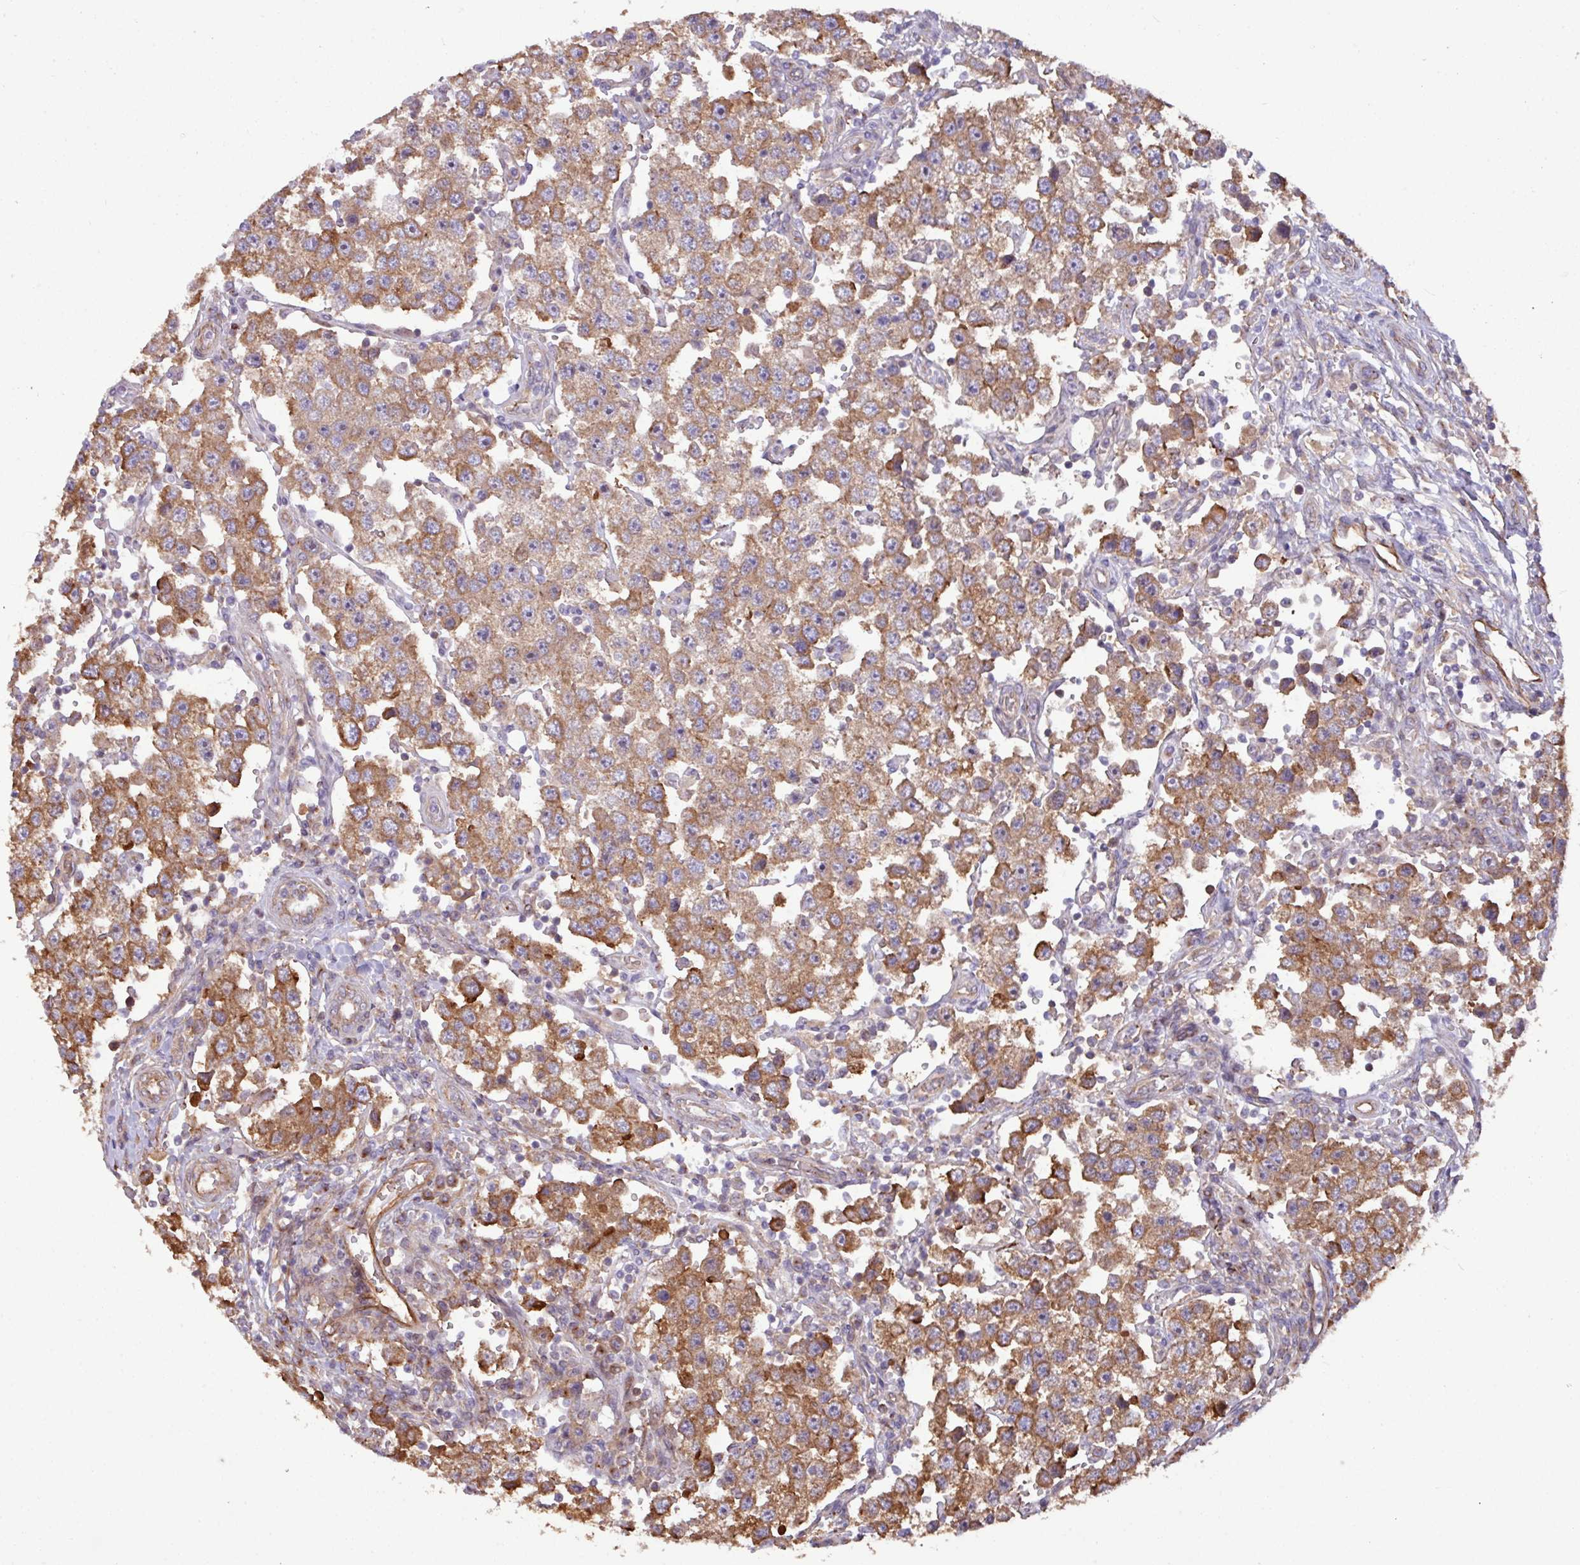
{"staining": {"intensity": "moderate", "quantity": ">75%", "location": "cytoplasmic/membranous"}, "tissue": "testis cancer", "cell_type": "Tumor cells", "image_type": "cancer", "snomed": [{"axis": "morphology", "description": "Seminoma, NOS"}, {"axis": "topography", "description": "Testis"}], "caption": "Testis seminoma tissue reveals moderate cytoplasmic/membranous positivity in approximately >75% of tumor cells, visualized by immunohistochemistry.", "gene": "ZNF300", "patient": {"sex": "male", "age": 37}}